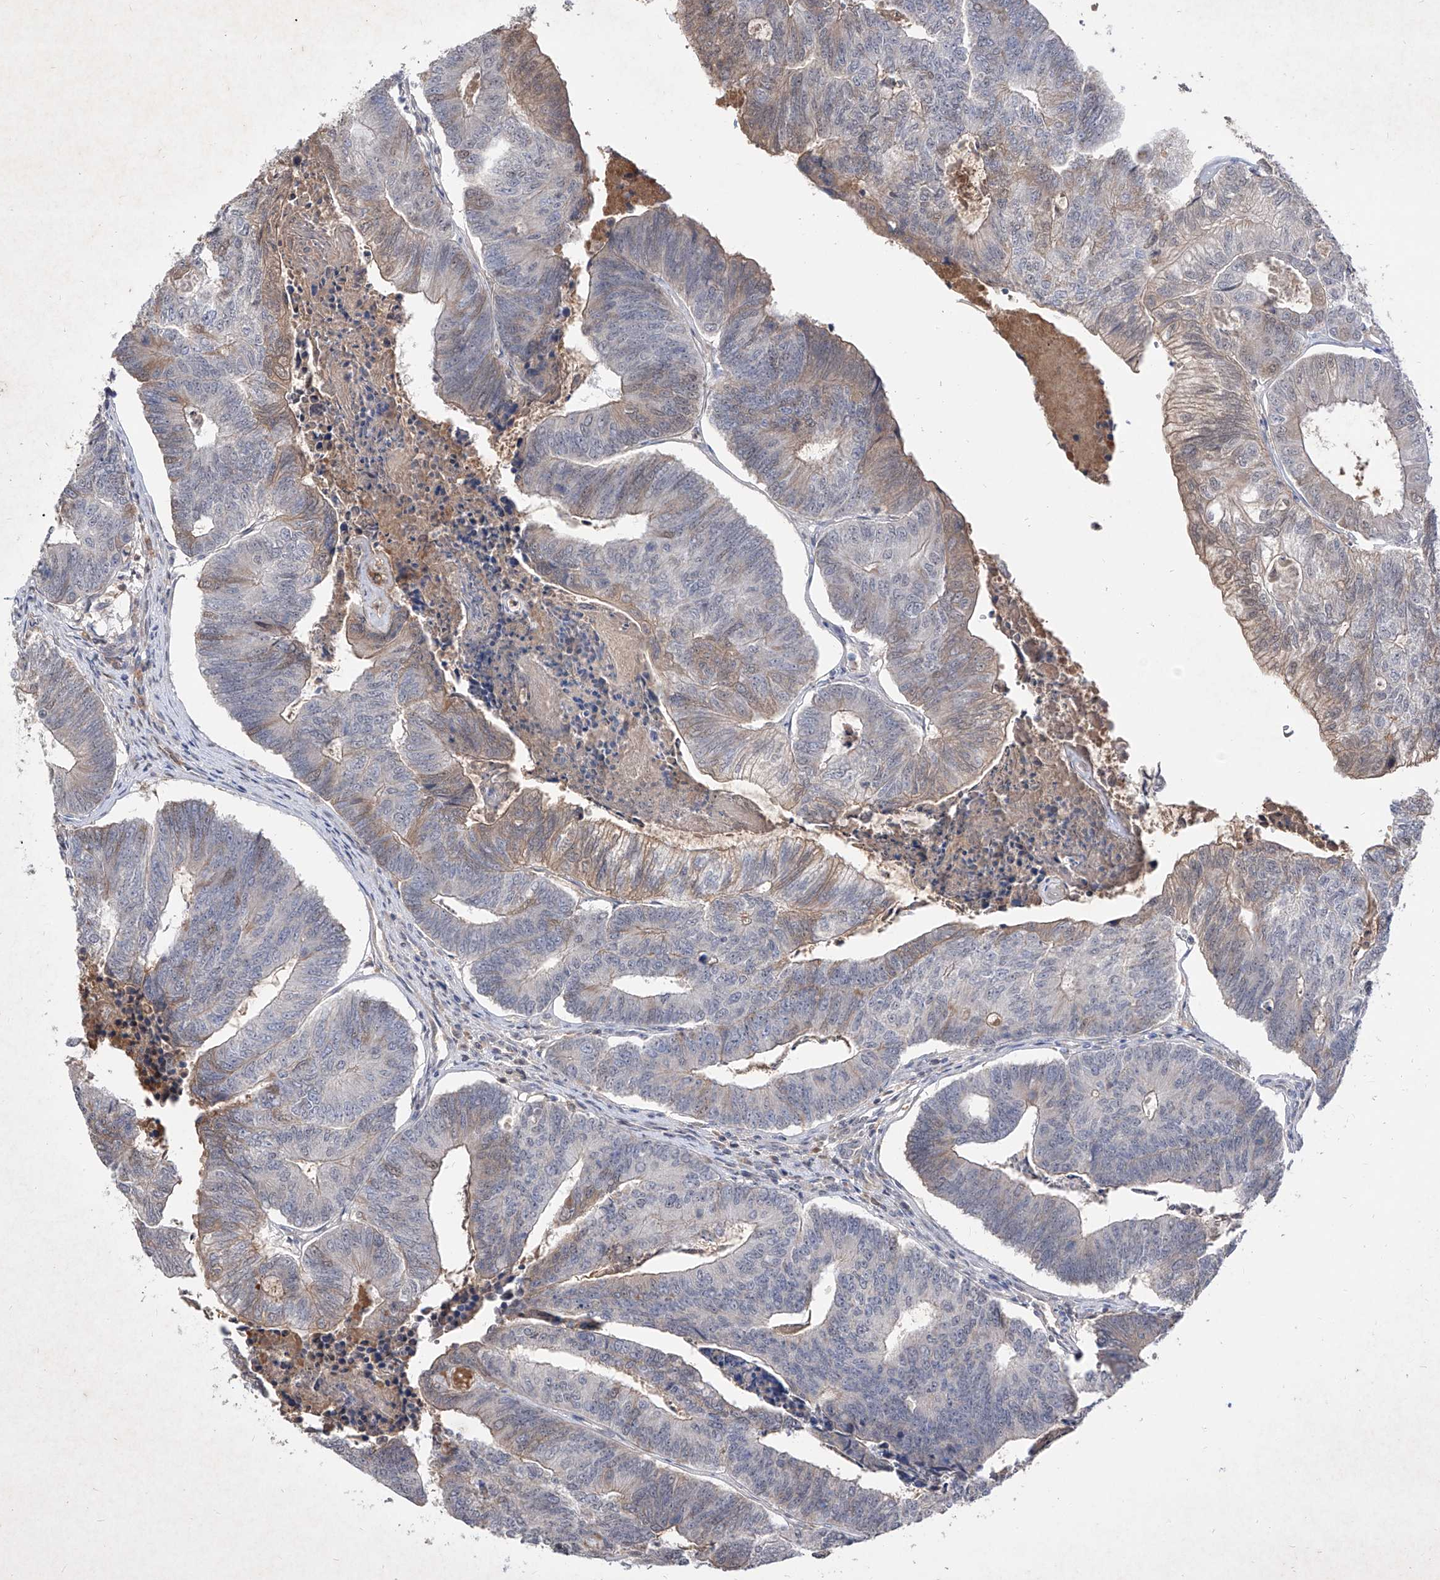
{"staining": {"intensity": "weak", "quantity": "25%-75%", "location": "cytoplasmic/membranous"}, "tissue": "colorectal cancer", "cell_type": "Tumor cells", "image_type": "cancer", "snomed": [{"axis": "morphology", "description": "Adenocarcinoma, NOS"}, {"axis": "topography", "description": "Colon"}], "caption": "High-magnification brightfield microscopy of colorectal cancer stained with DAB (3,3'-diaminobenzidine) (brown) and counterstained with hematoxylin (blue). tumor cells exhibit weak cytoplasmic/membranous staining is appreciated in about25%-75% of cells. (Brightfield microscopy of DAB IHC at high magnification).", "gene": "C4A", "patient": {"sex": "female", "age": 67}}